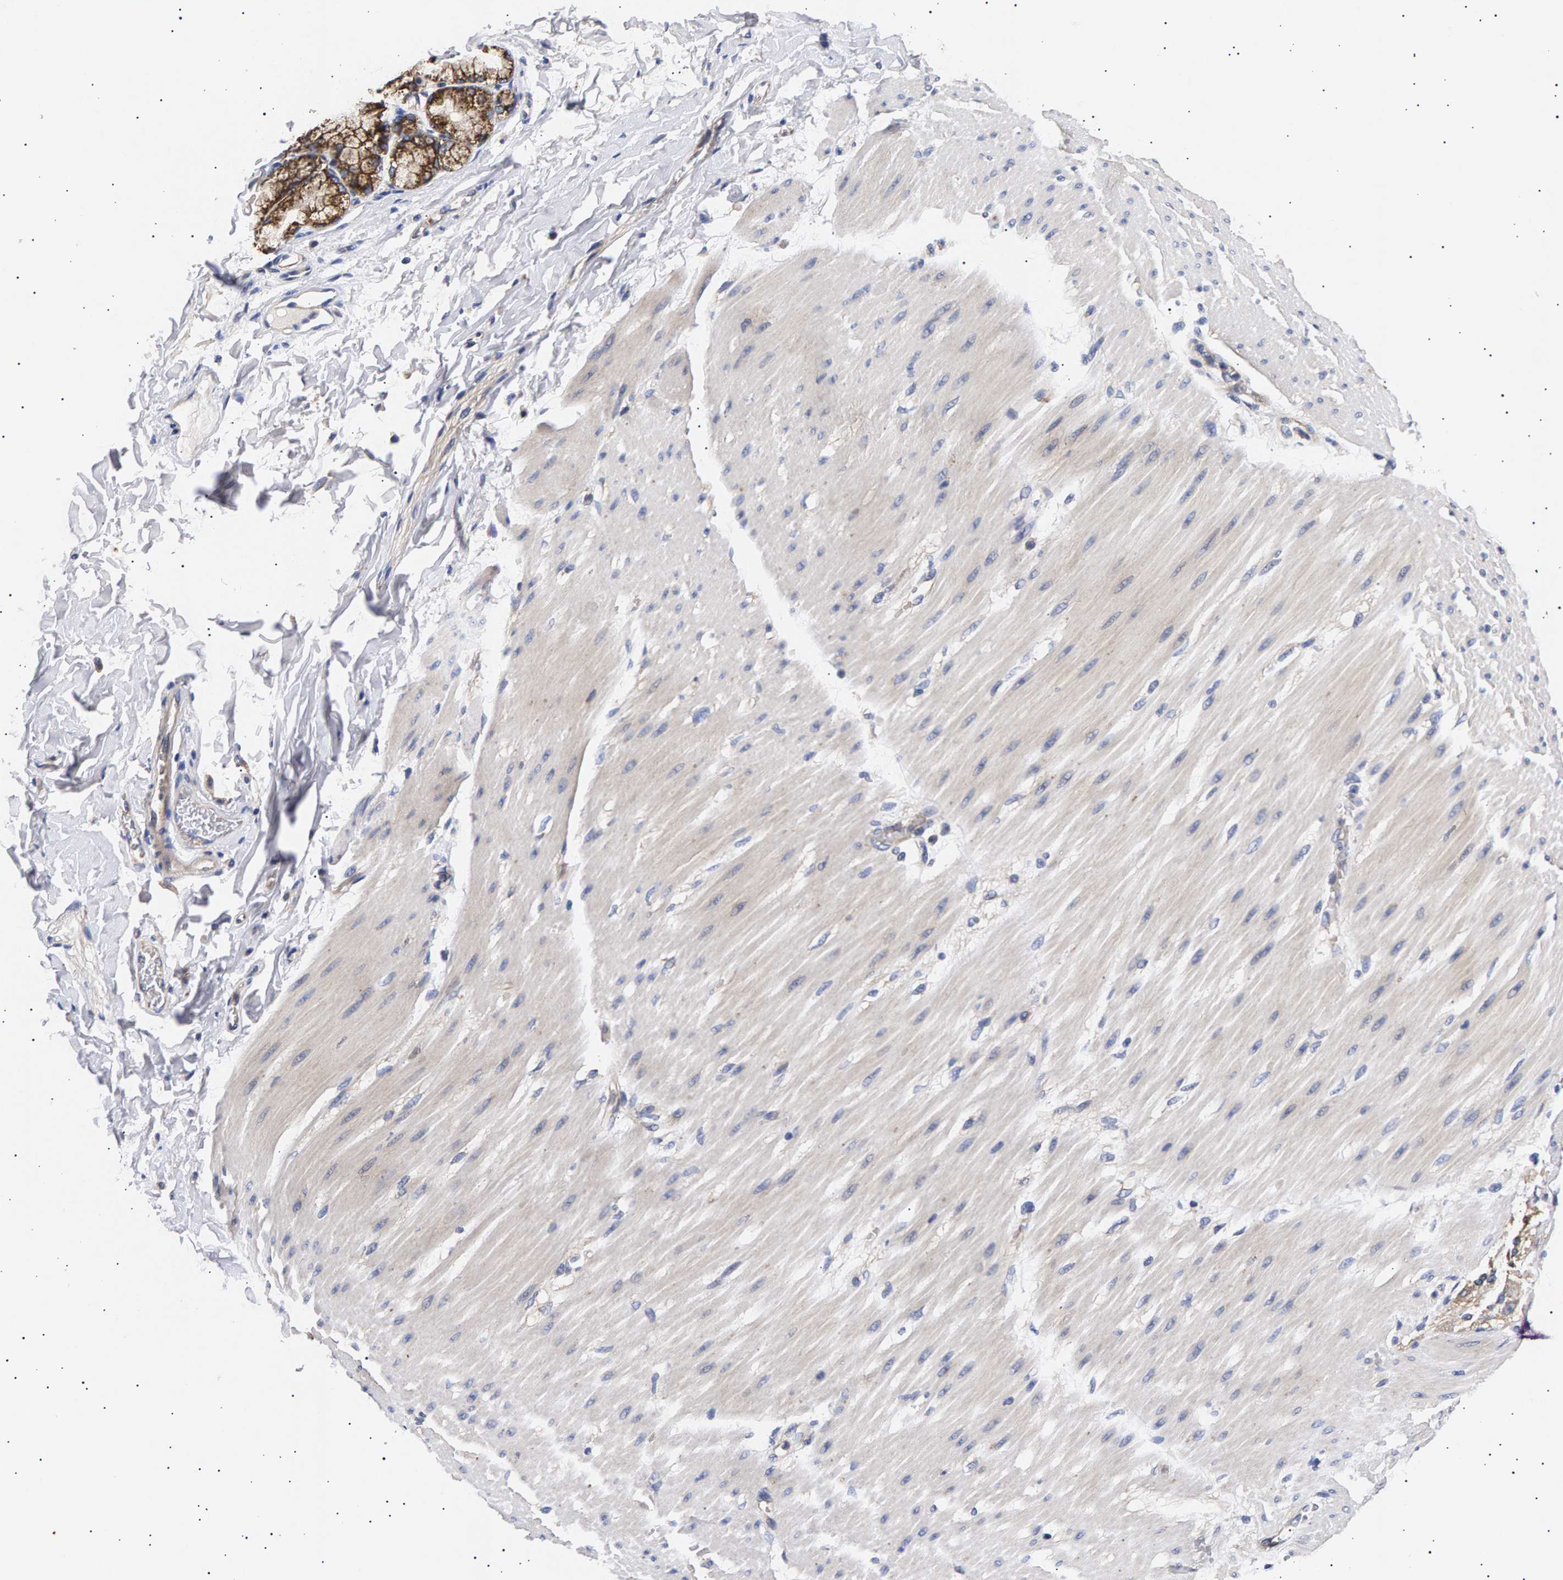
{"staining": {"intensity": "weak", "quantity": "25%-75%", "location": "cytoplasmic/membranous"}, "tissue": "adipose tissue", "cell_type": "Adipocytes", "image_type": "normal", "snomed": [{"axis": "morphology", "description": "Normal tissue, NOS"}, {"axis": "morphology", "description": "Adenocarcinoma, NOS"}, {"axis": "topography", "description": "Duodenum"}, {"axis": "topography", "description": "Peripheral nerve tissue"}], "caption": "Immunohistochemical staining of unremarkable adipose tissue displays 25%-75% levels of weak cytoplasmic/membranous protein staining in approximately 25%-75% of adipocytes.", "gene": "ANKRD40", "patient": {"sex": "female", "age": 60}}